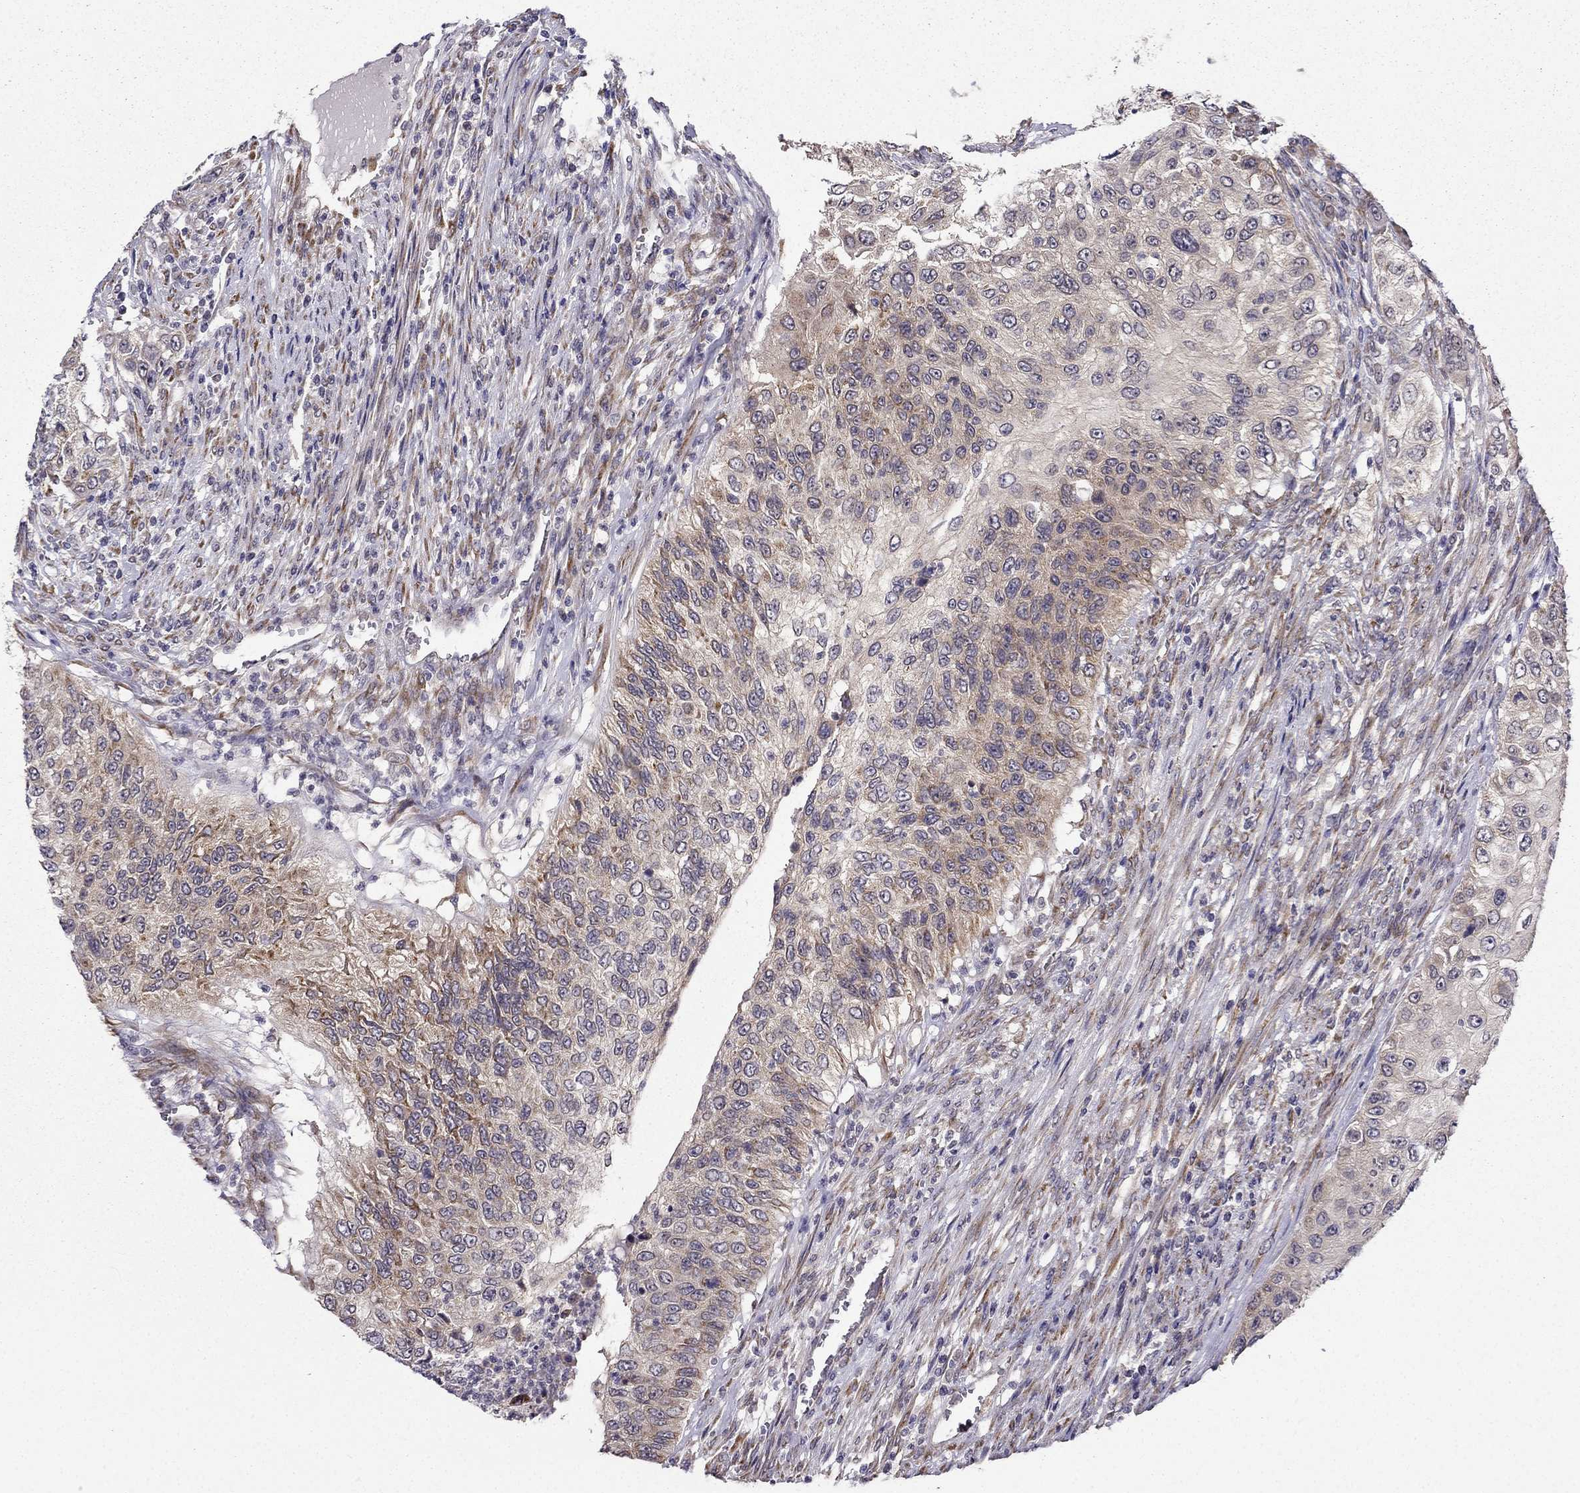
{"staining": {"intensity": "moderate", "quantity": "<25%", "location": "cytoplasmic/membranous"}, "tissue": "urothelial cancer", "cell_type": "Tumor cells", "image_type": "cancer", "snomed": [{"axis": "morphology", "description": "Urothelial carcinoma, High grade"}, {"axis": "topography", "description": "Urinary bladder"}], "caption": "Protein expression analysis of urothelial carcinoma (high-grade) displays moderate cytoplasmic/membranous positivity in approximately <25% of tumor cells.", "gene": "ARHGEF28", "patient": {"sex": "female", "age": 60}}